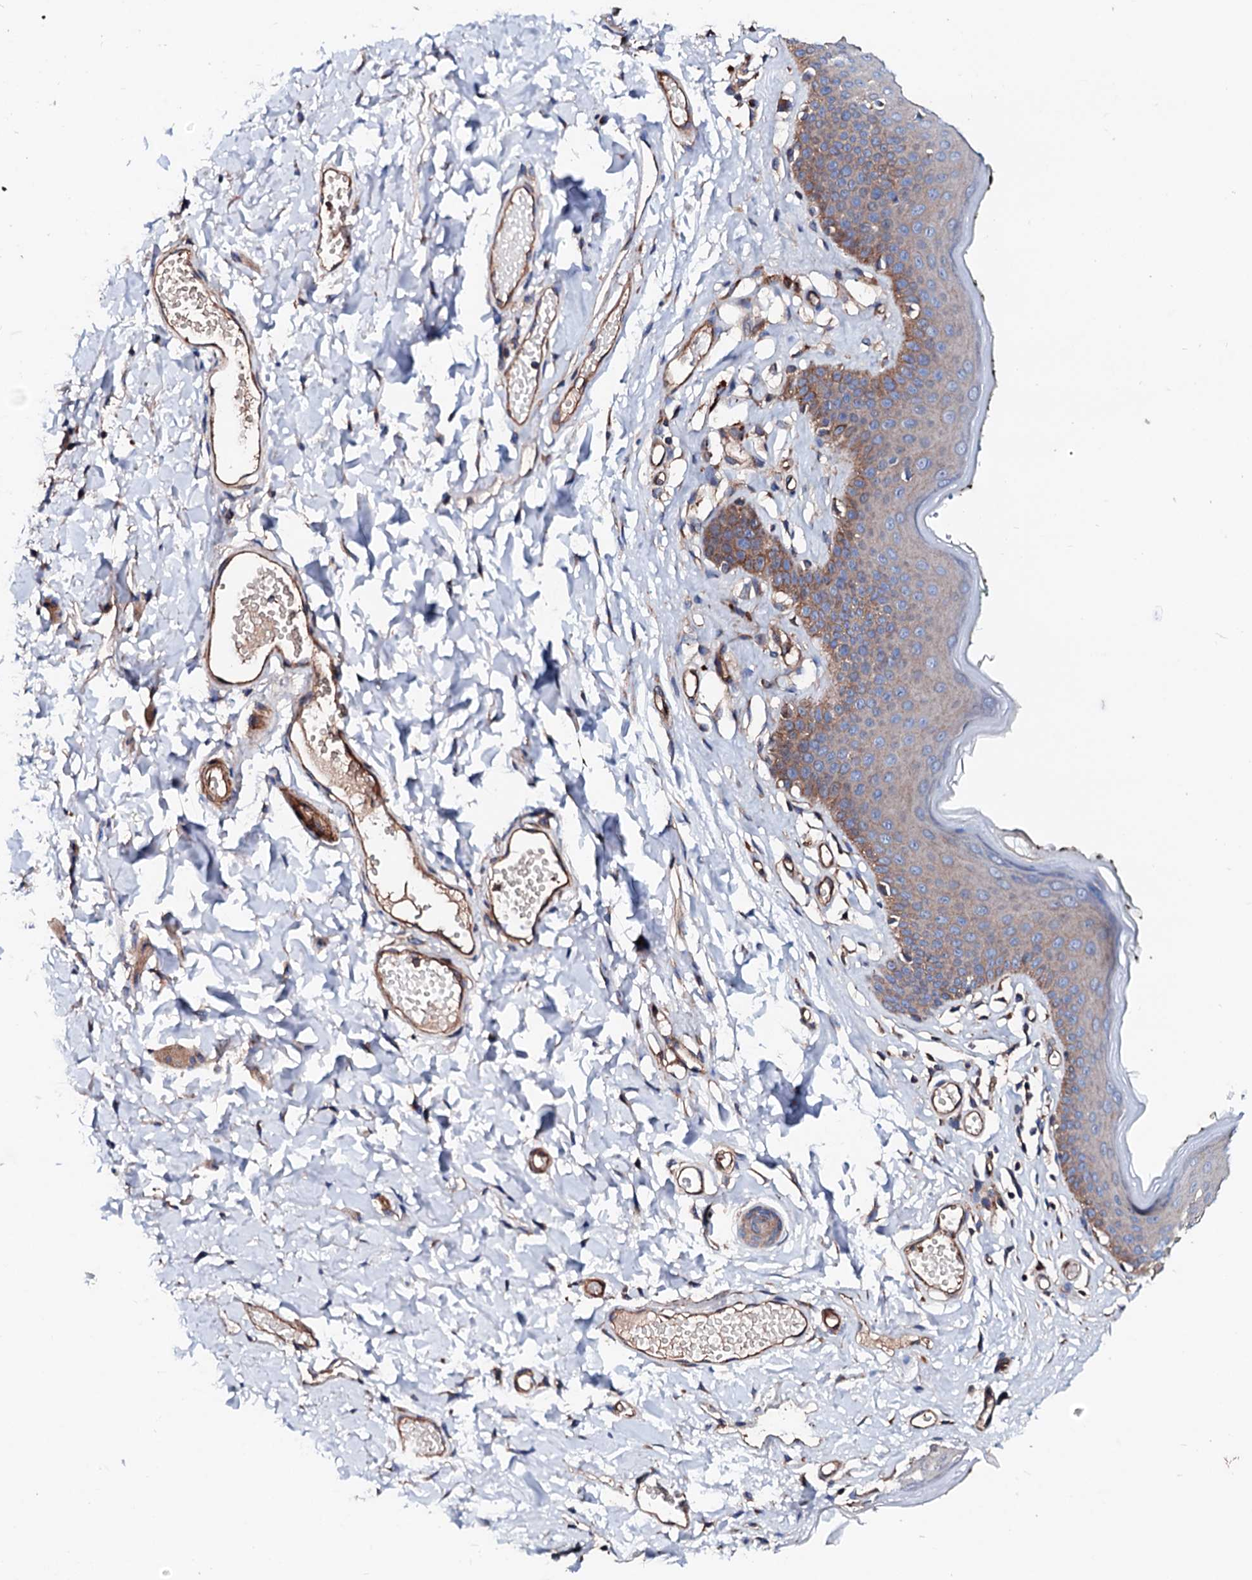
{"staining": {"intensity": "moderate", "quantity": "25%-75%", "location": "cytoplasmic/membranous"}, "tissue": "skin", "cell_type": "Epidermal cells", "image_type": "normal", "snomed": [{"axis": "morphology", "description": "Normal tissue, NOS"}, {"axis": "morphology", "description": "Inflammation, NOS"}, {"axis": "topography", "description": "Vulva"}], "caption": "DAB immunohistochemical staining of benign human skin reveals moderate cytoplasmic/membranous protein positivity in about 25%-75% of epidermal cells. The staining is performed using DAB (3,3'-diaminobenzidine) brown chromogen to label protein expression. The nuclei are counter-stained blue using hematoxylin.", "gene": "TBCEL", "patient": {"sex": "female", "age": 84}}